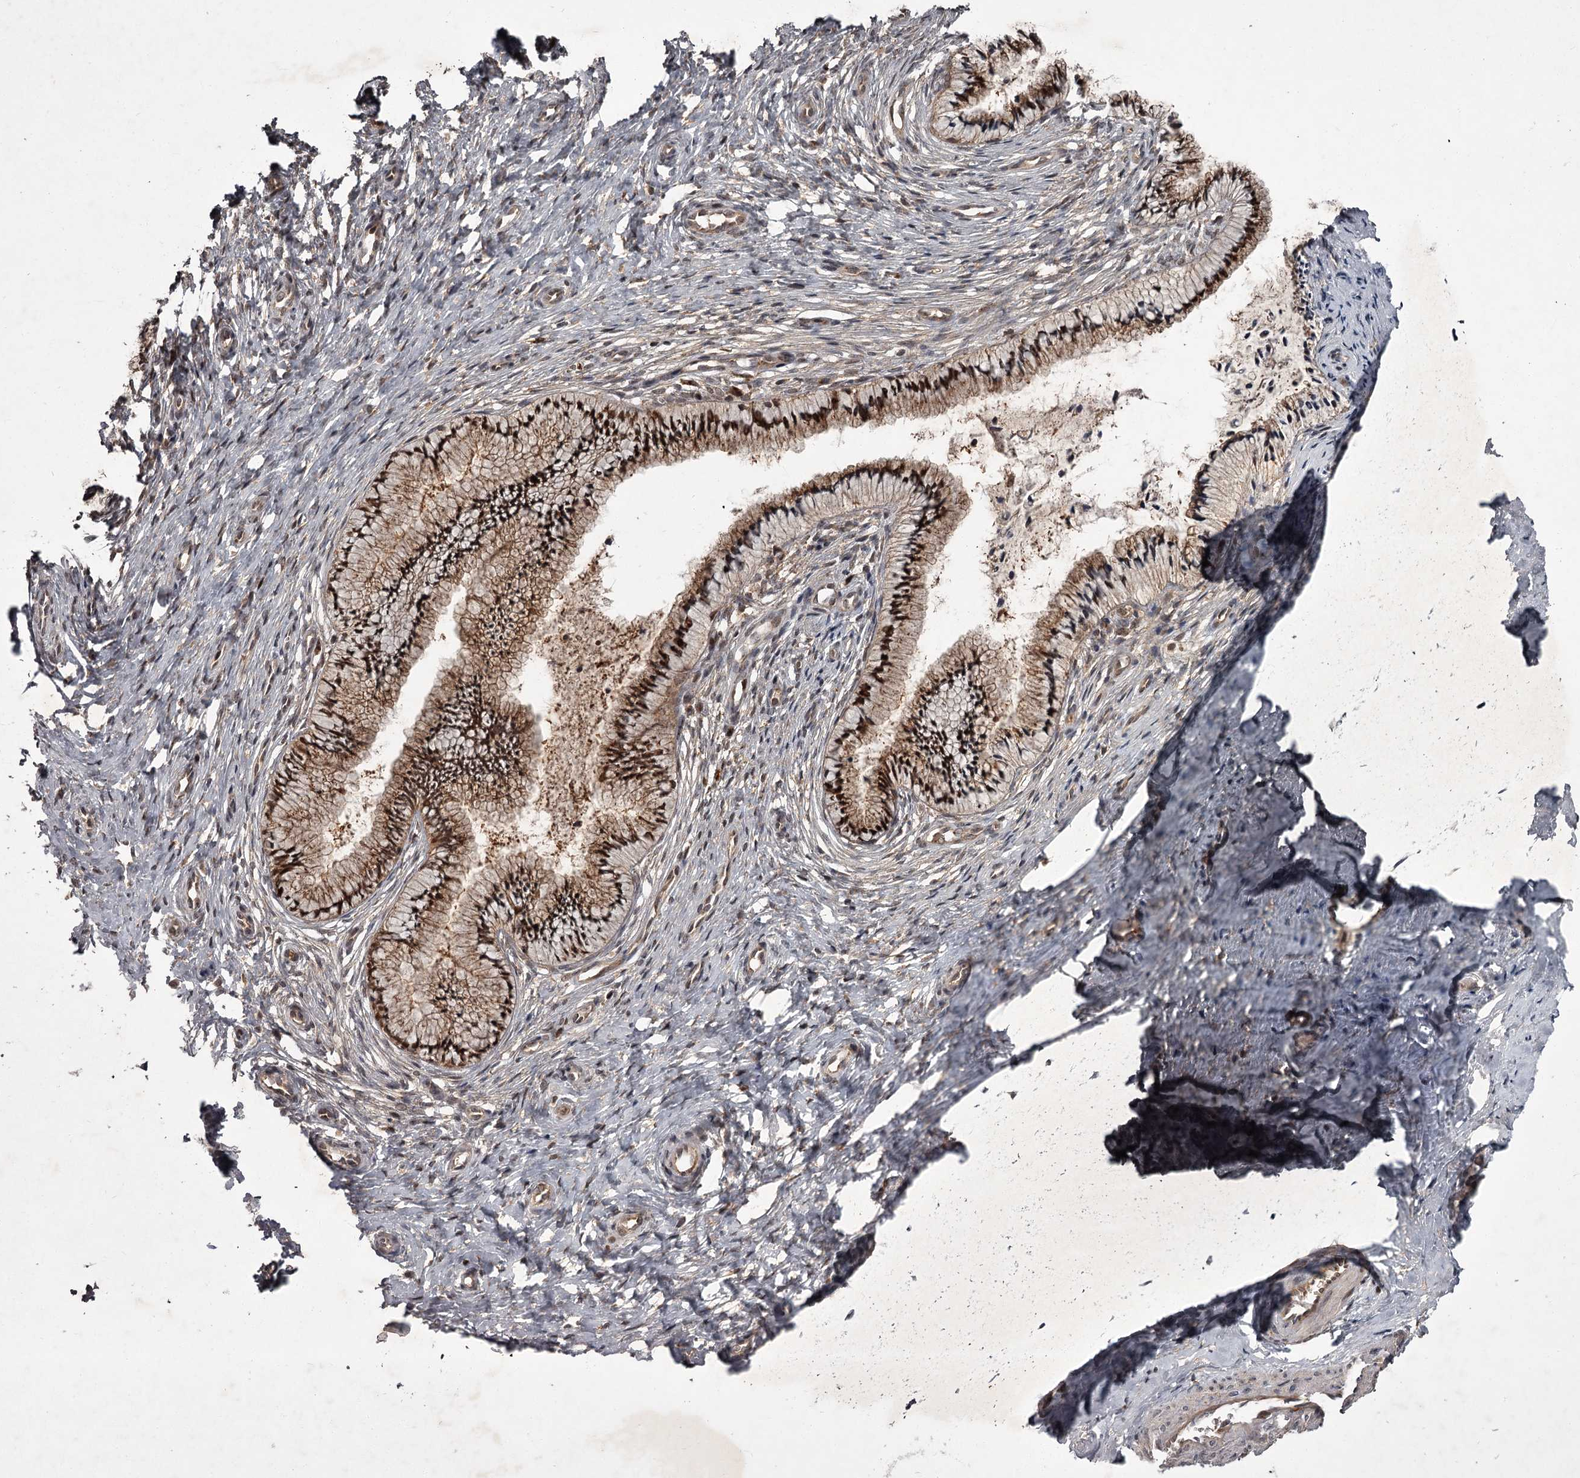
{"staining": {"intensity": "strong", "quantity": ">75%", "location": "cytoplasmic/membranous,nuclear"}, "tissue": "cervix", "cell_type": "Glandular cells", "image_type": "normal", "snomed": [{"axis": "morphology", "description": "Normal tissue, NOS"}, {"axis": "topography", "description": "Cervix"}], "caption": "High-power microscopy captured an IHC histopathology image of normal cervix, revealing strong cytoplasmic/membranous,nuclear staining in about >75% of glandular cells. (DAB (3,3'-diaminobenzidine) = brown stain, brightfield microscopy at high magnification).", "gene": "TBC1D23", "patient": {"sex": "female", "age": 36}}